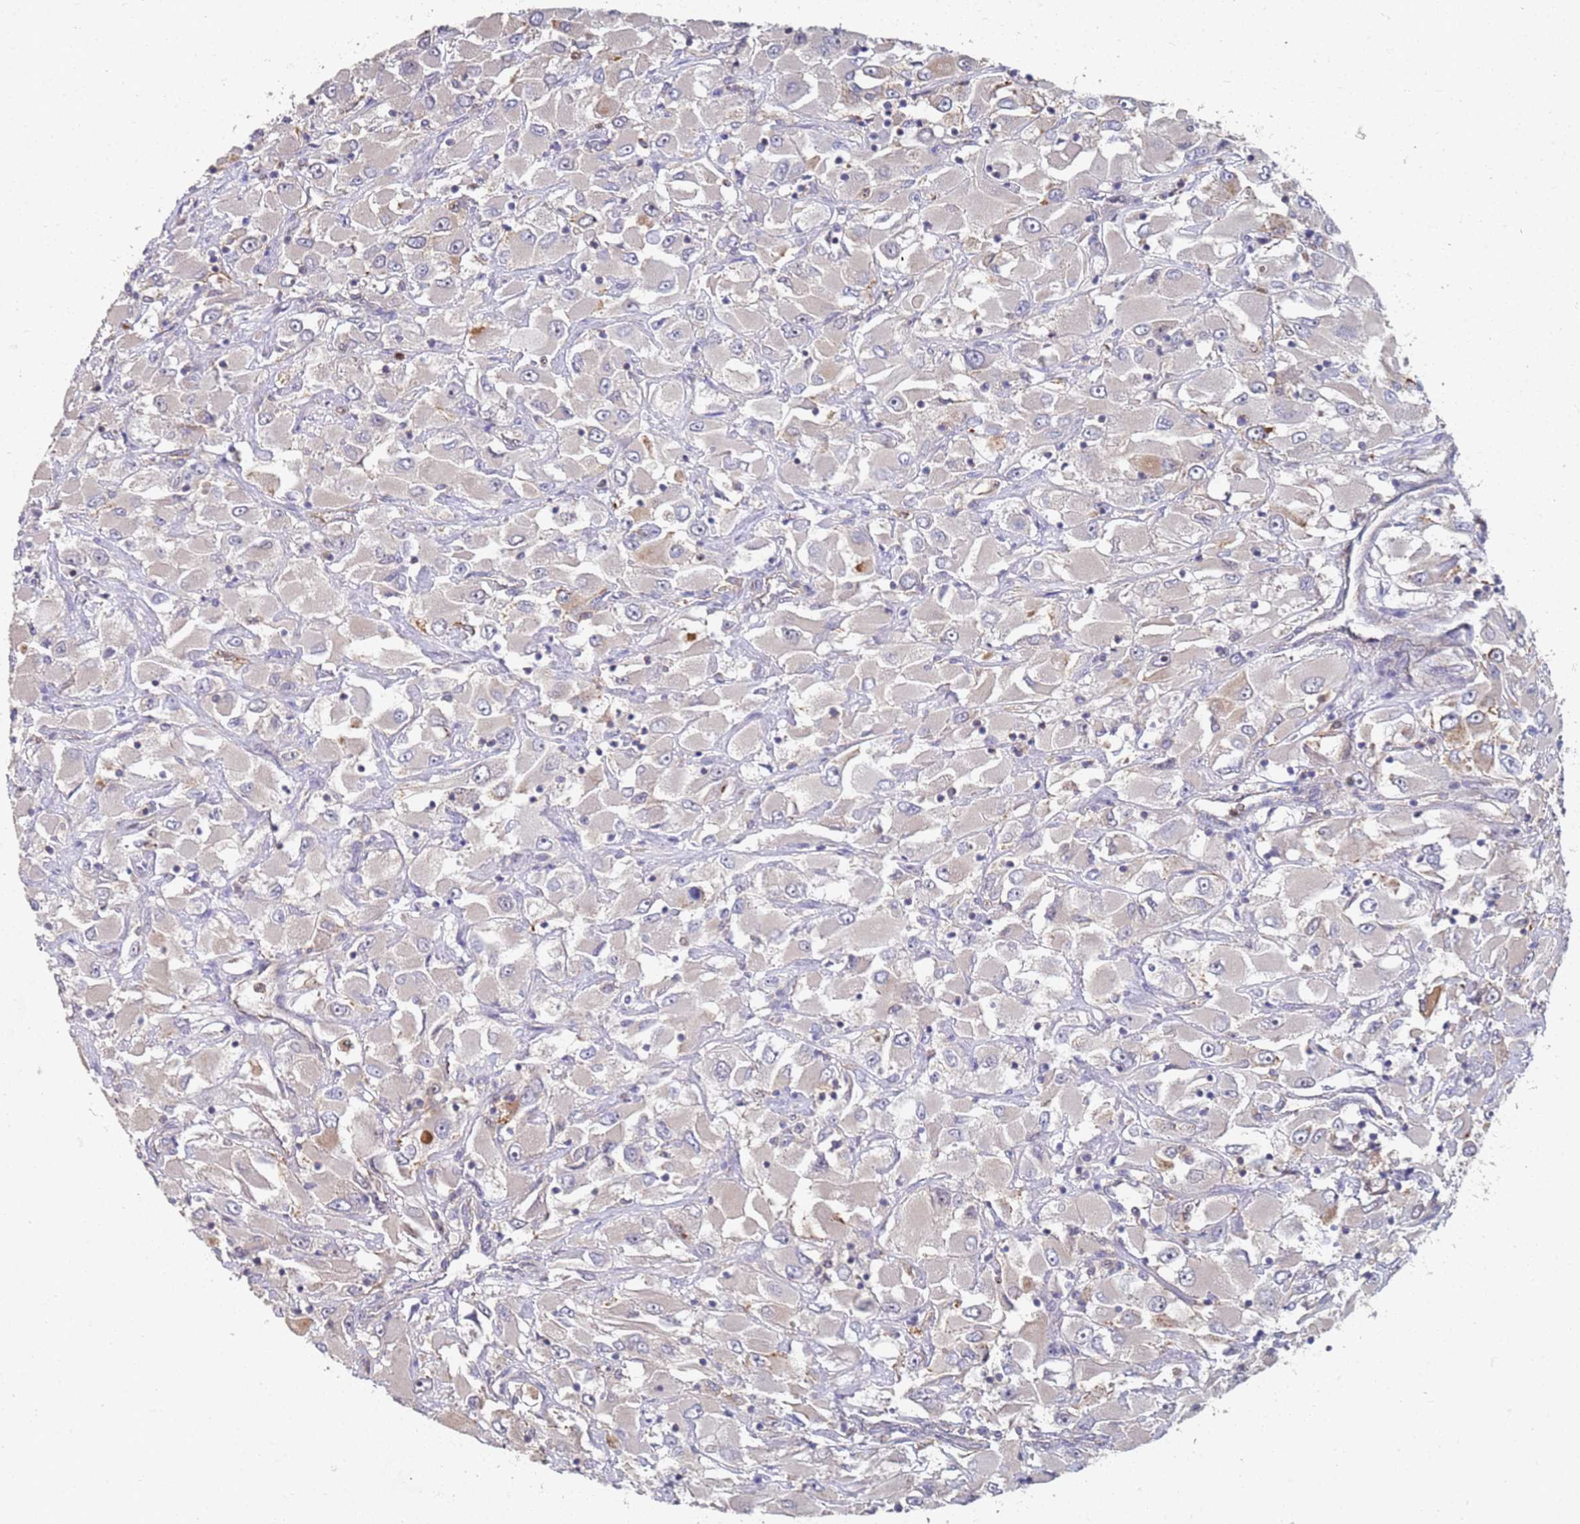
{"staining": {"intensity": "negative", "quantity": "none", "location": "none"}, "tissue": "renal cancer", "cell_type": "Tumor cells", "image_type": "cancer", "snomed": [{"axis": "morphology", "description": "Adenocarcinoma, NOS"}, {"axis": "topography", "description": "Kidney"}], "caption": "Protein analysis of adenocarcinoma (renal) displays no significant positivity in tumor cells. (DAB (3,3'-diaminobenzidine) immunohistochemistry (IHC) visualized using brightfield microscopy, high magnification).", "gene": "ABCB6", "patient": {"sex": "female", "age": 52}}